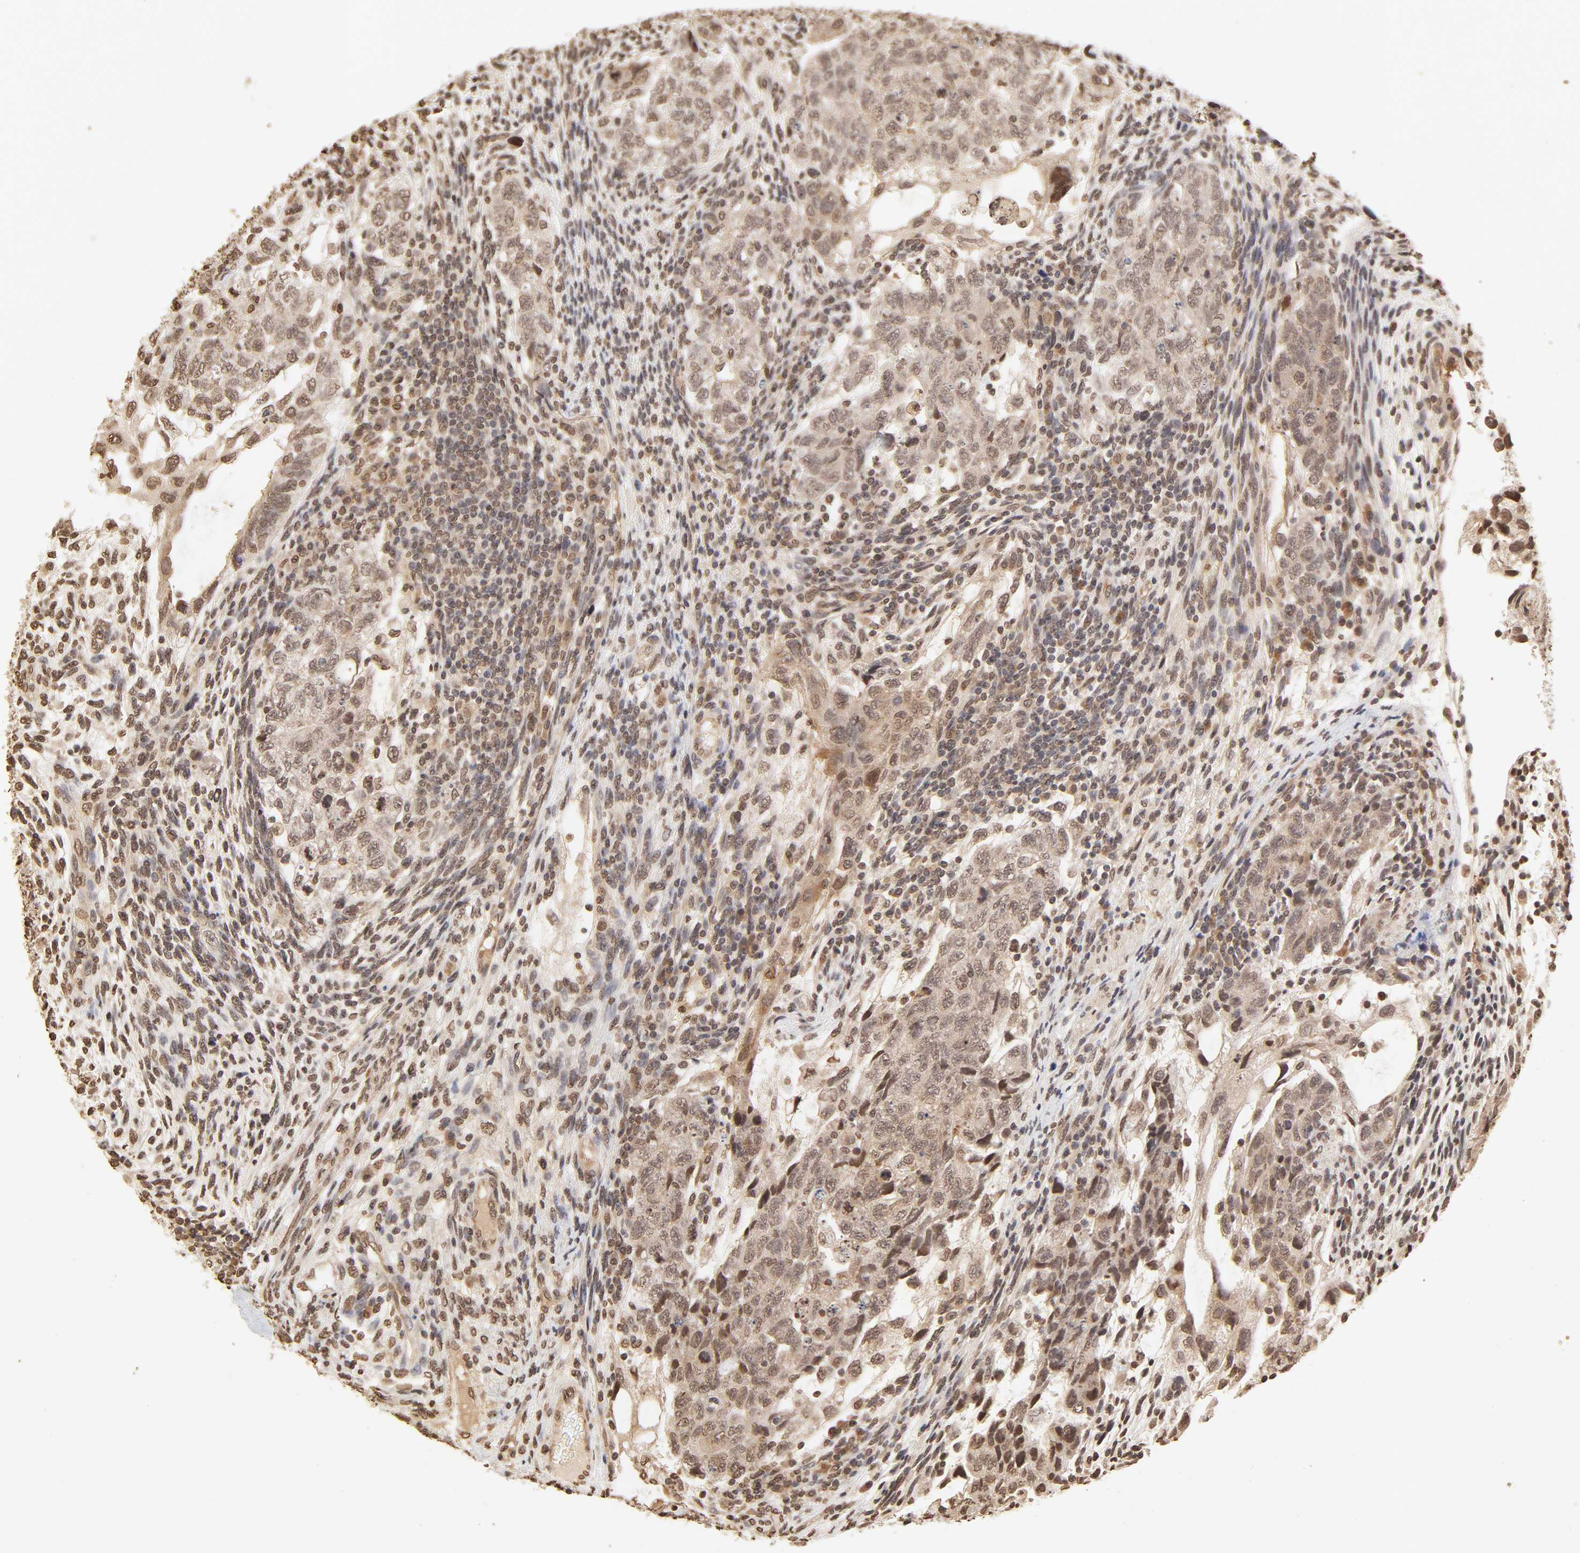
{"staining": {"intensity": "moderate", "quantity": ">75%", "location": "cytoplasmic/membranous,nuclear"}, "tissue": "testis cancer", "cell_type": "Tumor cells", "image_type": "cancer", "snomed": [{"axis": "morphology", "description": "Normal tissue, NOS"}, {"axis": "morphology", "description": "Carcinoma, Embryonal, NOS"}, {"axis": "topography", "description": "Testis"}], "caption": "IHC micrograph of neoplastic tissue: human testis cancer (embryonal carcinoma) stained using immunohistochemistry (IHC) shows medium levels of moderate protein expression localized specifically in the cytoplasmic/membranous and nuclear of tumor cells, appearing as a cytoplasmic/membranous and nuclear brown color.", "gene": "TBL1X", "patient": {"sex": "male", "age": 36}}